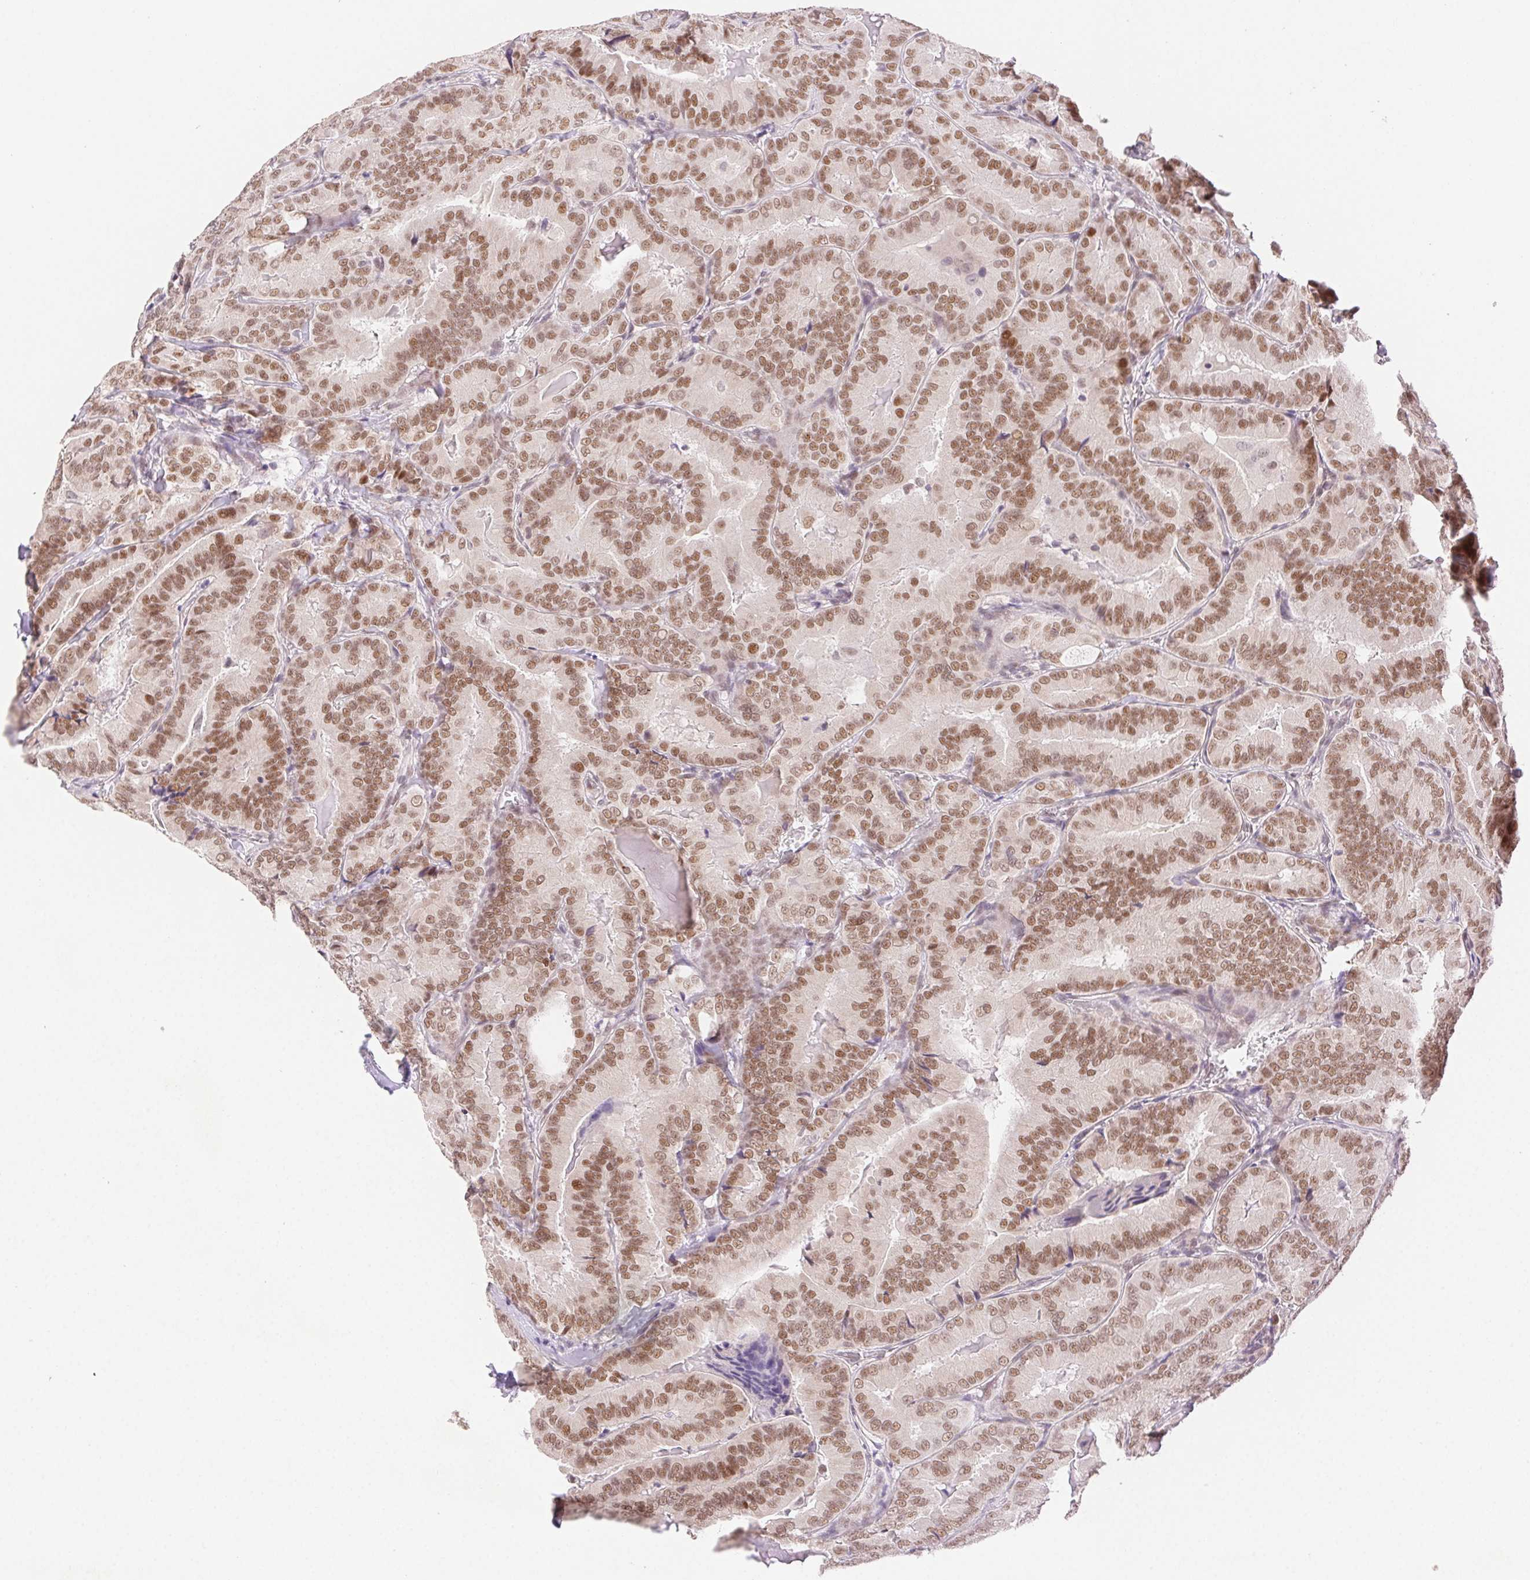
{"staining": {"intensity": "moderate", "quantity": ">75%", "location": "nuclear"}, "tissue": "thyroid cancer", "cell_type": "Tumor cells", "image_type": "cancer", "snomed": [{"axis": "morphology", "description": "Papillary adenocarcinoma, NOS"}, {"axis": "topography", "description": "Thyroid gland"}], "caption": "Protein staining of thyroid papillary adenocarcinoma tissue demonstrates moderate nuclear expression in about >75% of tumor cells.", "gene": "H2AZ2", "patient": {"sex": "male", "age": 61}}